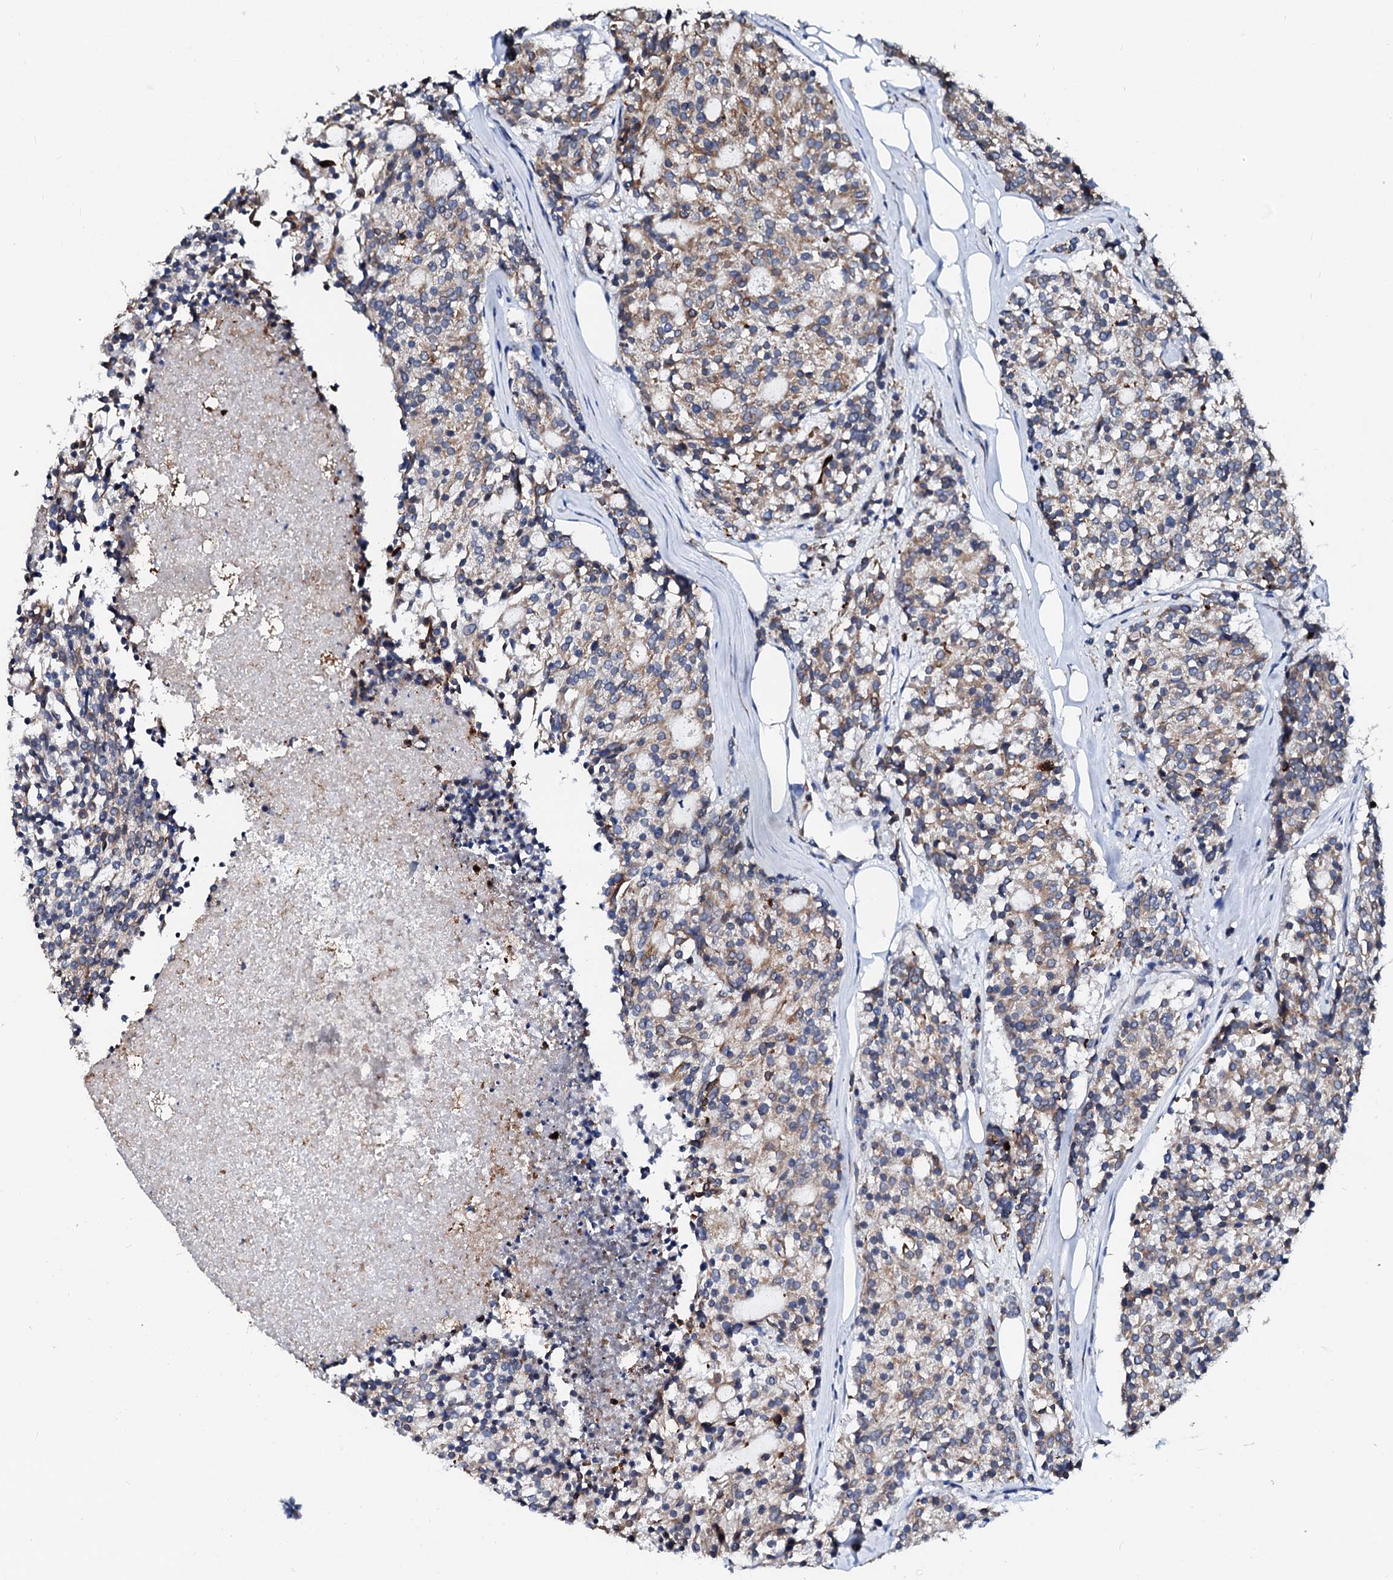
{"staining": {"intensity": "weak", "quantity": "25%-75%", "location": "cytoplasmic/membranous"}, "tissue": "carcinoid", "cell_type": "Tumor cells", "image_type": "cancer", "snomed": [{"axis": "morphology", "description": "Carcinoid, malignant, NOS"}, {"axis": "topography", "description": "Pancreas"}], "caption": "A histopathology image of human malignant carcinoid stained for a protein demonstrates weak cytoplasmic/membranous brown staining in tumor cells.", "gene": "LMAN1", "patient": {"sex": "female", "age": 54}}